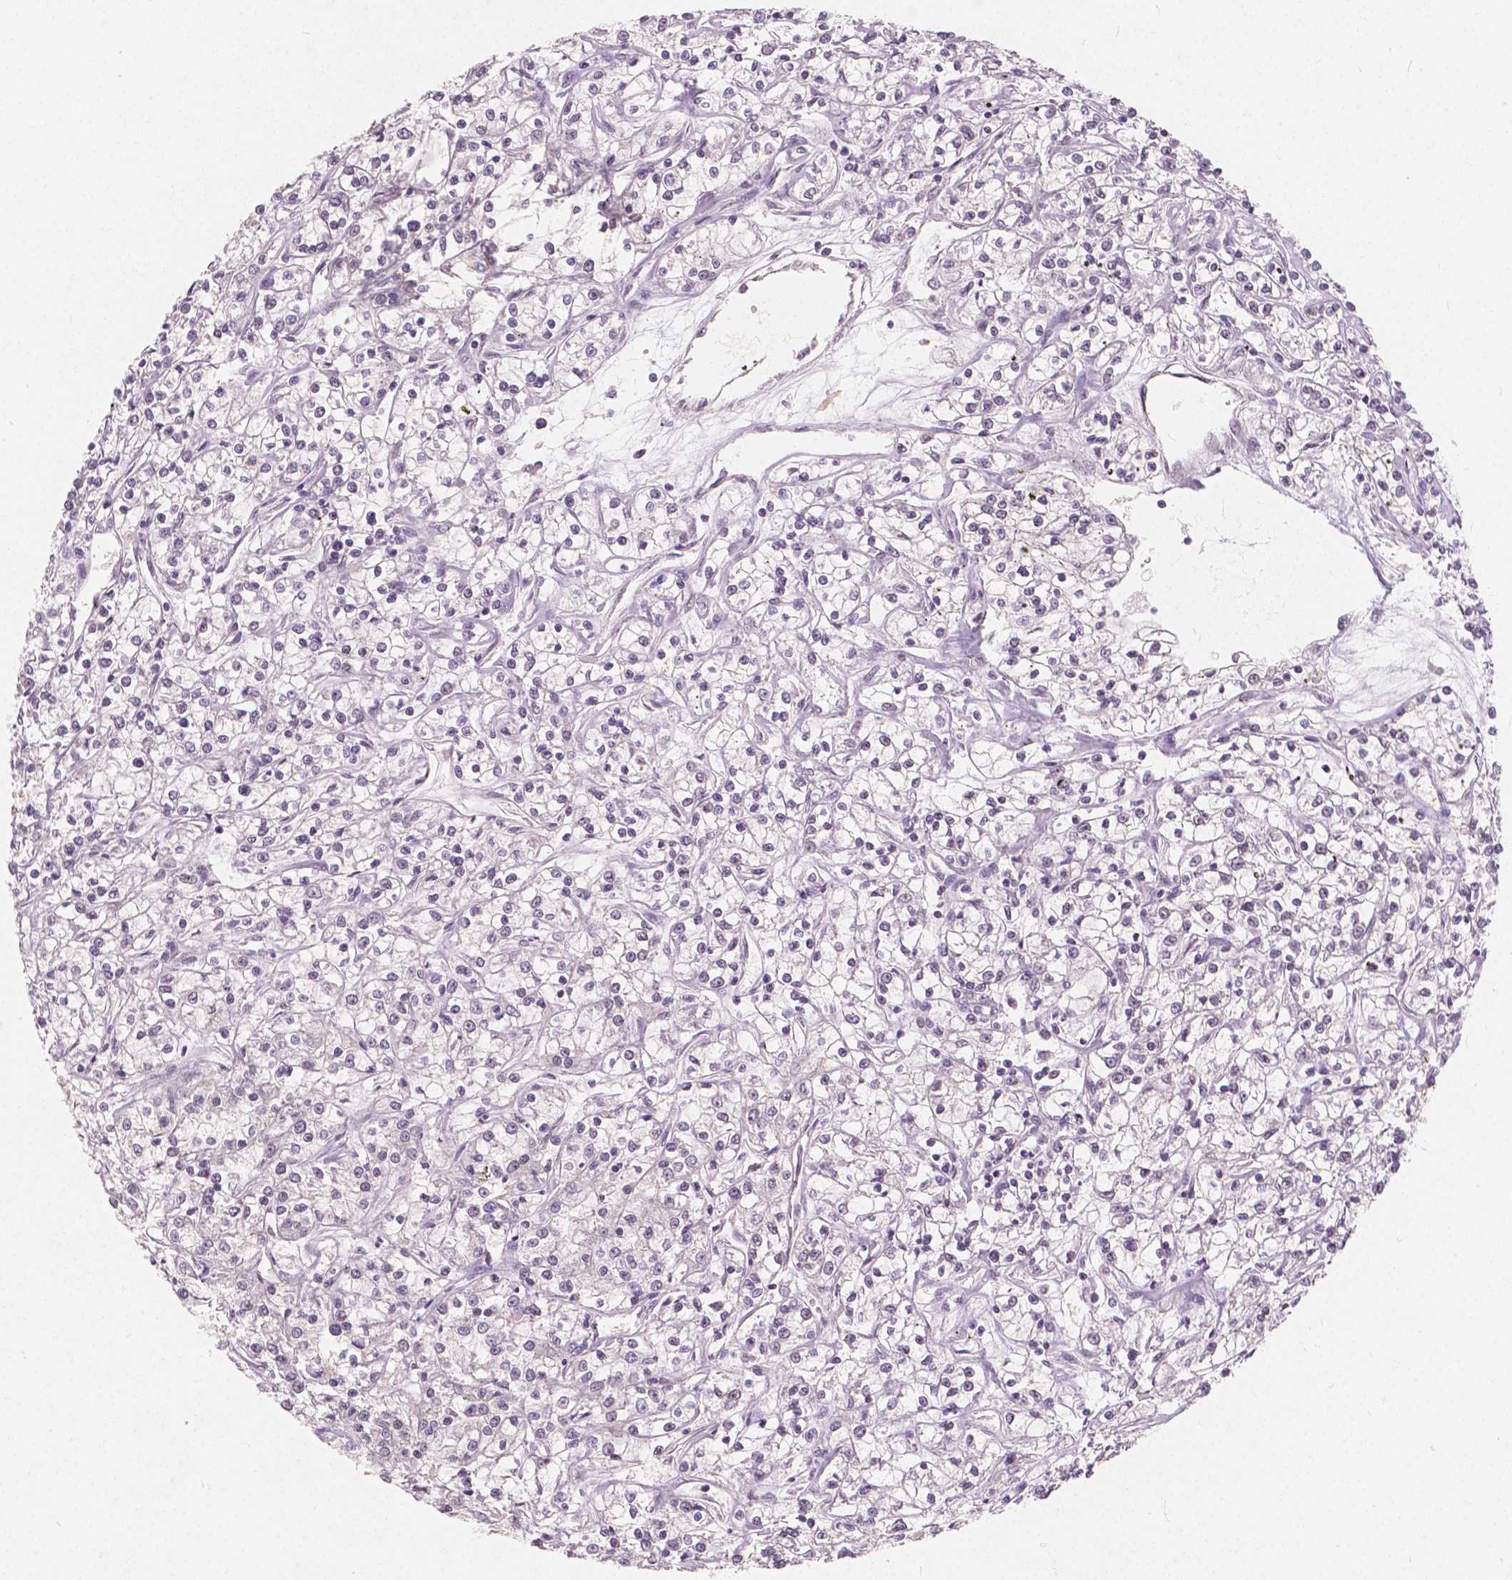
{"staining": {"intensity": "negative", "quantity": "none", "location": "none"}, "tissue": "renal cancer", "cell_type": "Tumor cells", "image_type": "cancer", "snomed": [{"axis": "morphology", "description": "Adenocarcinoma, NOS"}, {"axis": "topography", "description": "Kidney"}], "caption": "Renal cancer was stained to show a protein in brown. There is no significant staining in tumor cells.", "gene": "NOLC1", "patient": {"sex": "female", "age": 59}}